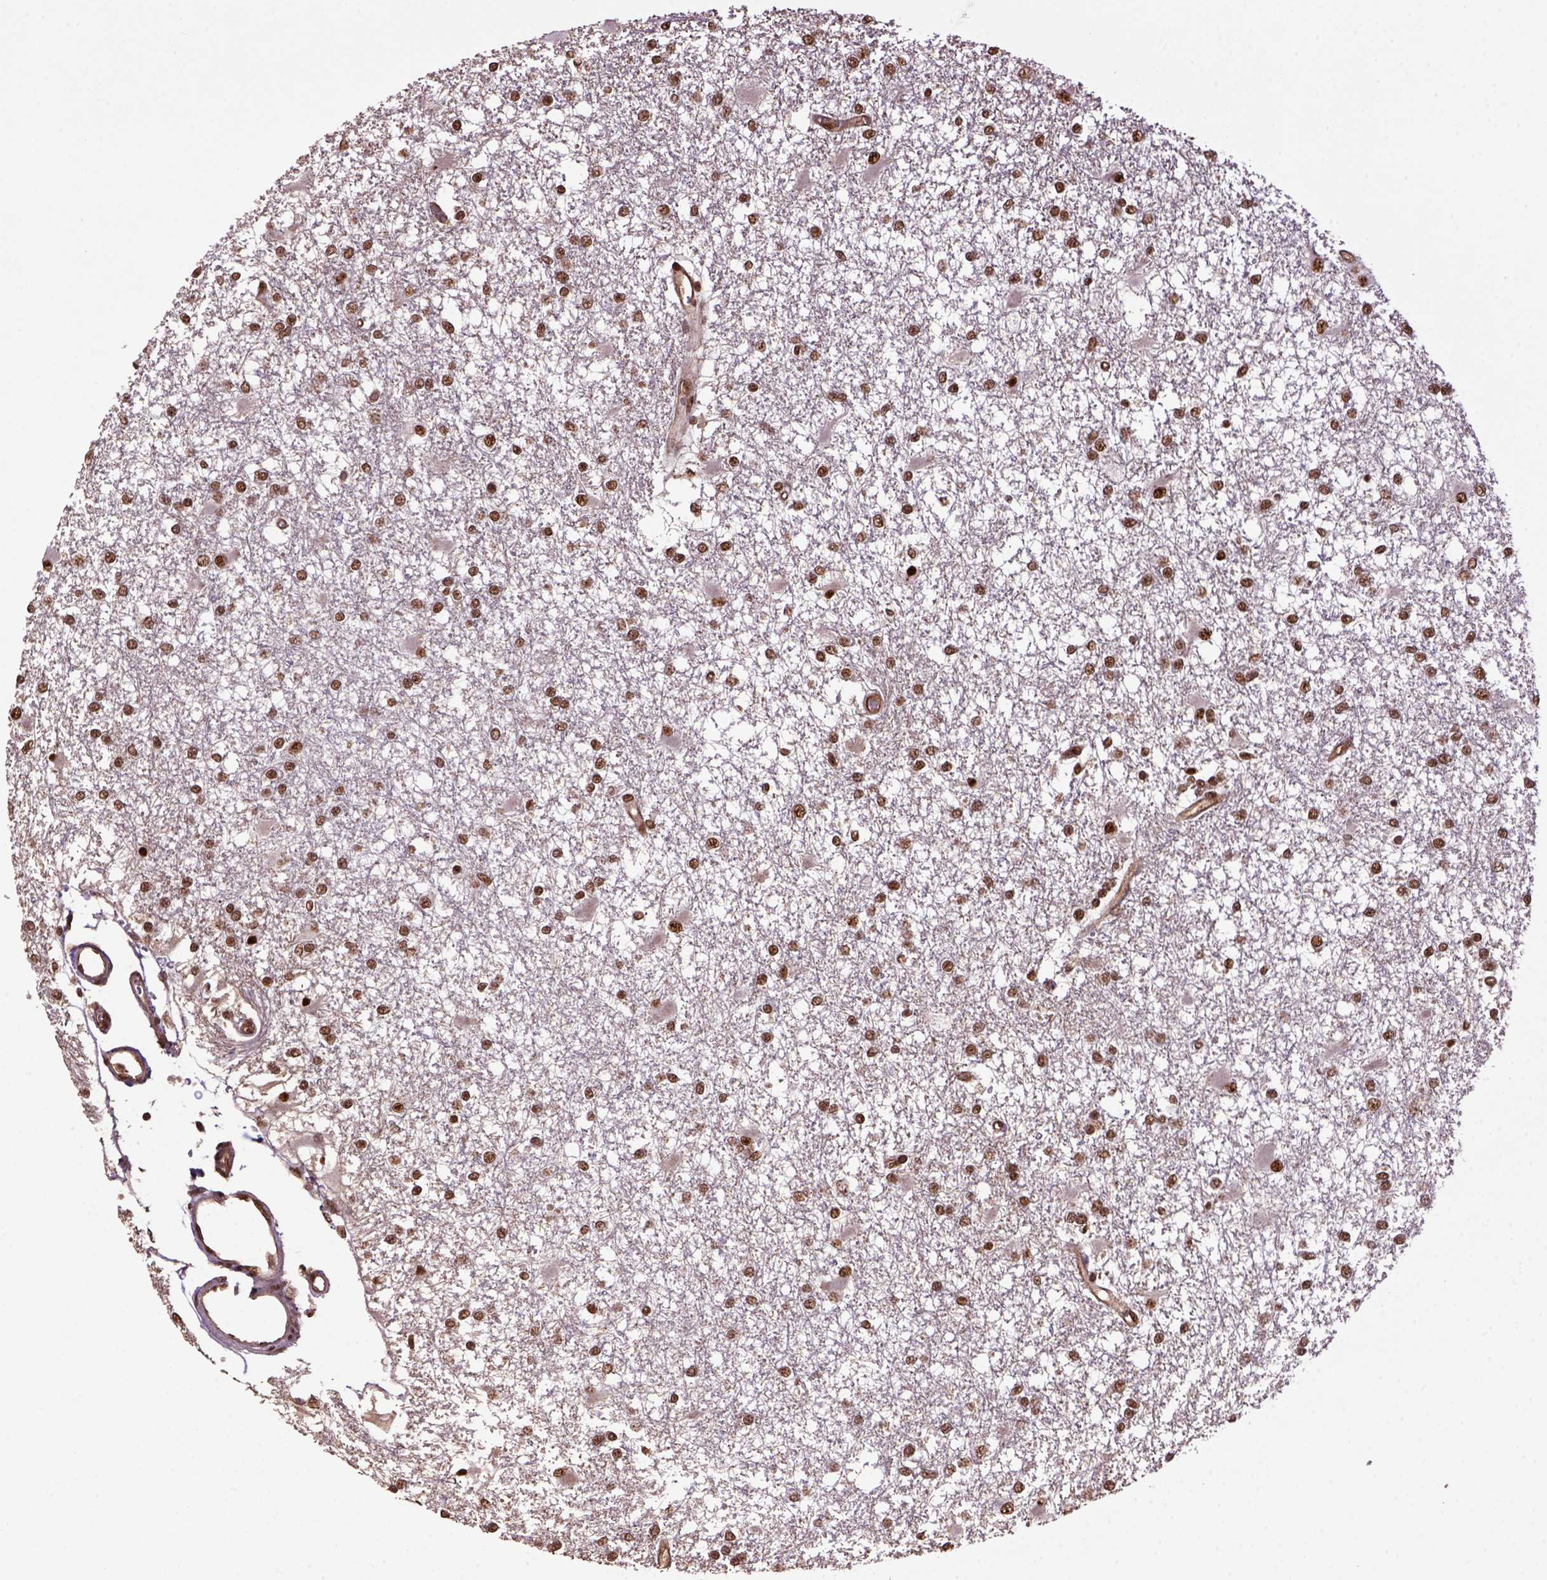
{"staining": {"intensity": "strong", "quantity": ">75%", "location": "nuclear"}, "tissue": "glioma", "cell_type": "Tumor cells", "image_type": "cancer", "snomed": [{"axis": "morphology", "description": "Glioma, malignant, High grade"}, {"axis": "topography", "description": "Cerebral cortex"}], "caption": "Human malignant high-grade glioma stained with a brown dye demonstrates strong nuclear positive positivity in approximately >75% of tumor cells.", "gene": "PPIG", "patient": {"sex": "male", "age": 79}}